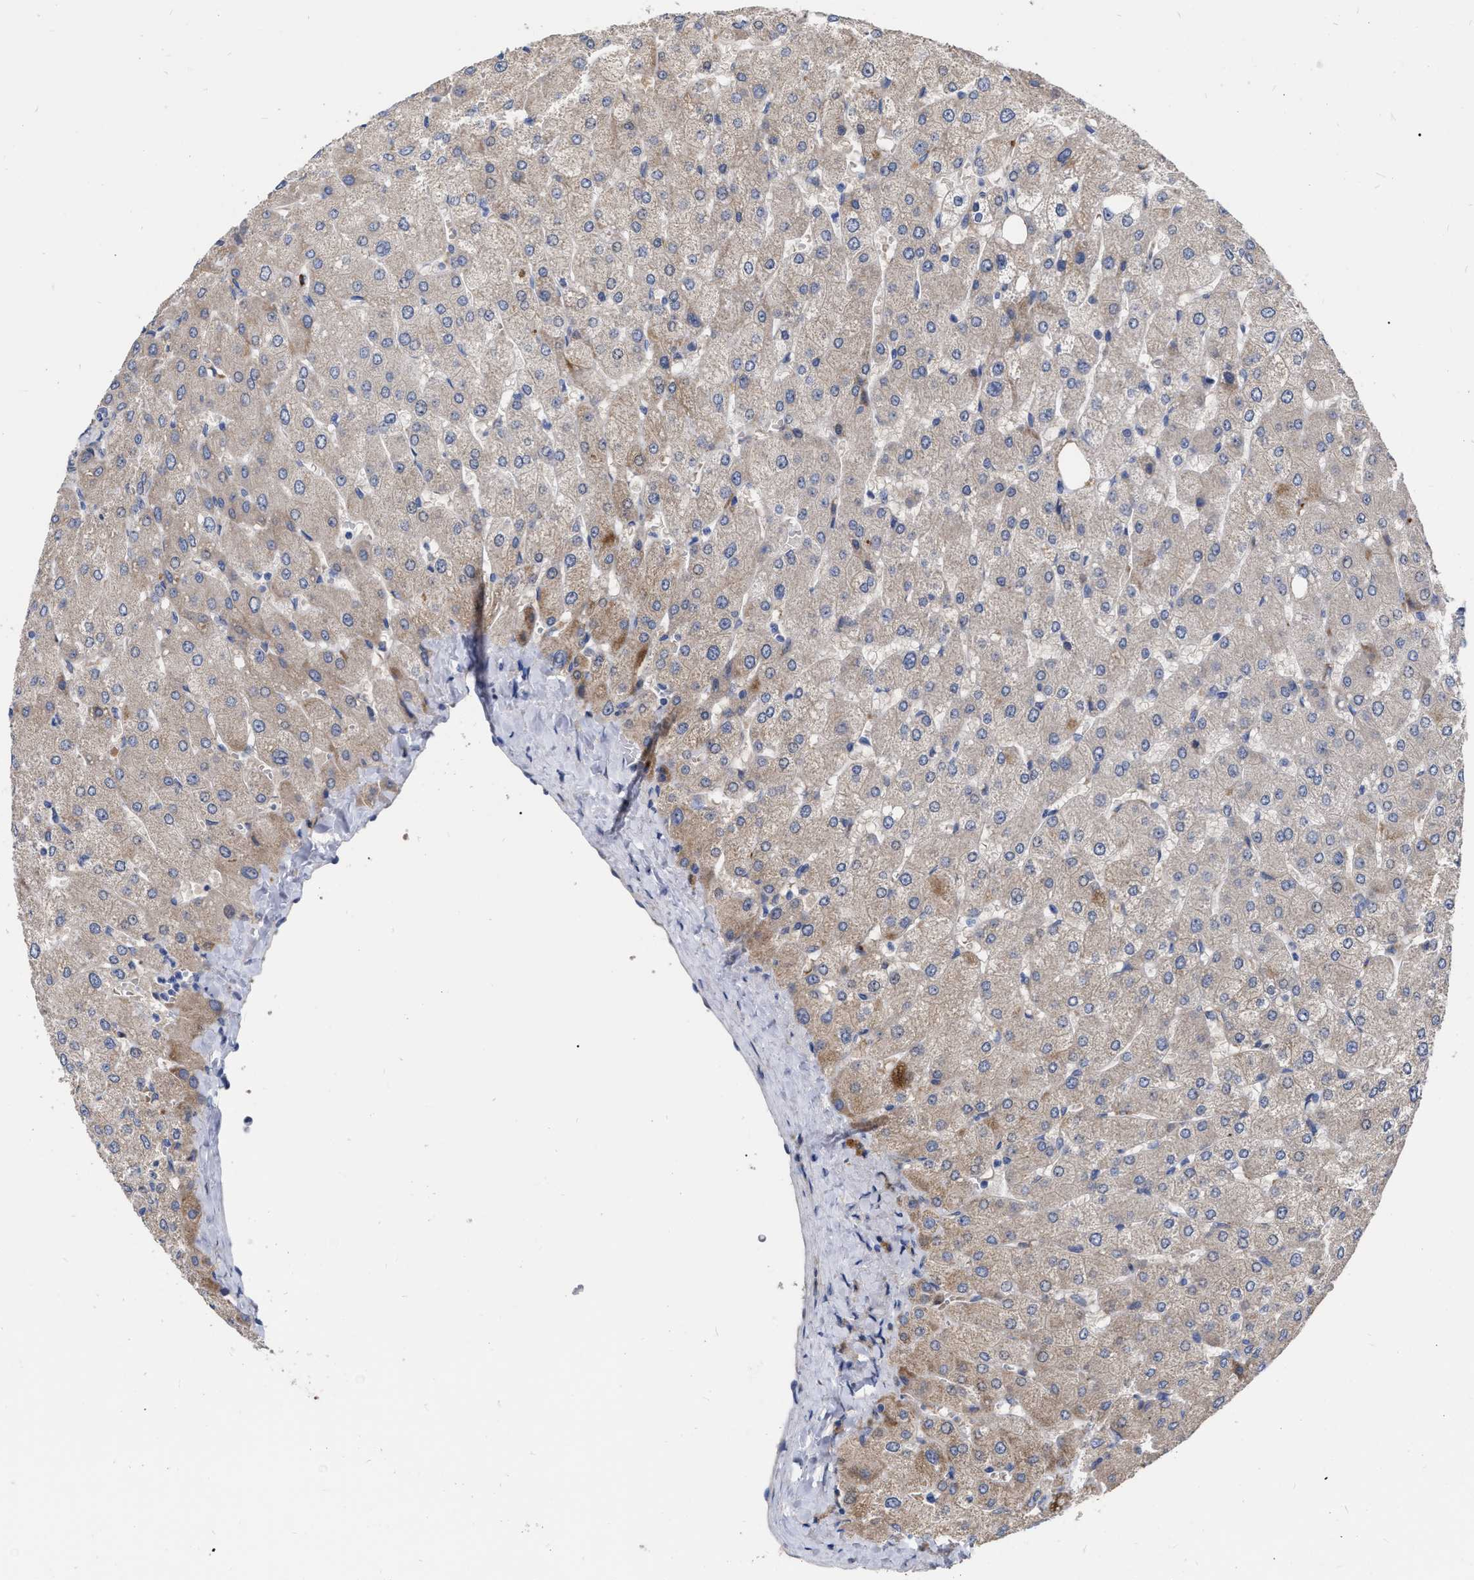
{"staining": {"intensity": "negative", "quantity": "none", "location": "none"}, "tissue": "liver", "cell_type": "Cholangiocytes", "image_type": "normal", "snomed": [{"axis": "morphology", "description": "Normal tissue, NOS"}, {"axis": "topography", "description": "Liver"}], "caption": "An immunohistochemistry image of normal liver is shown. There is no staining in cholangiocytes of liver. (Stains: DAB immunohistochemistry (IHC) with hematoxylin counter stain, Microscopy: brightfield microscopy at high magnification).", "gene": "MLST8", "patient": {"sex": "male", "age": 55}}